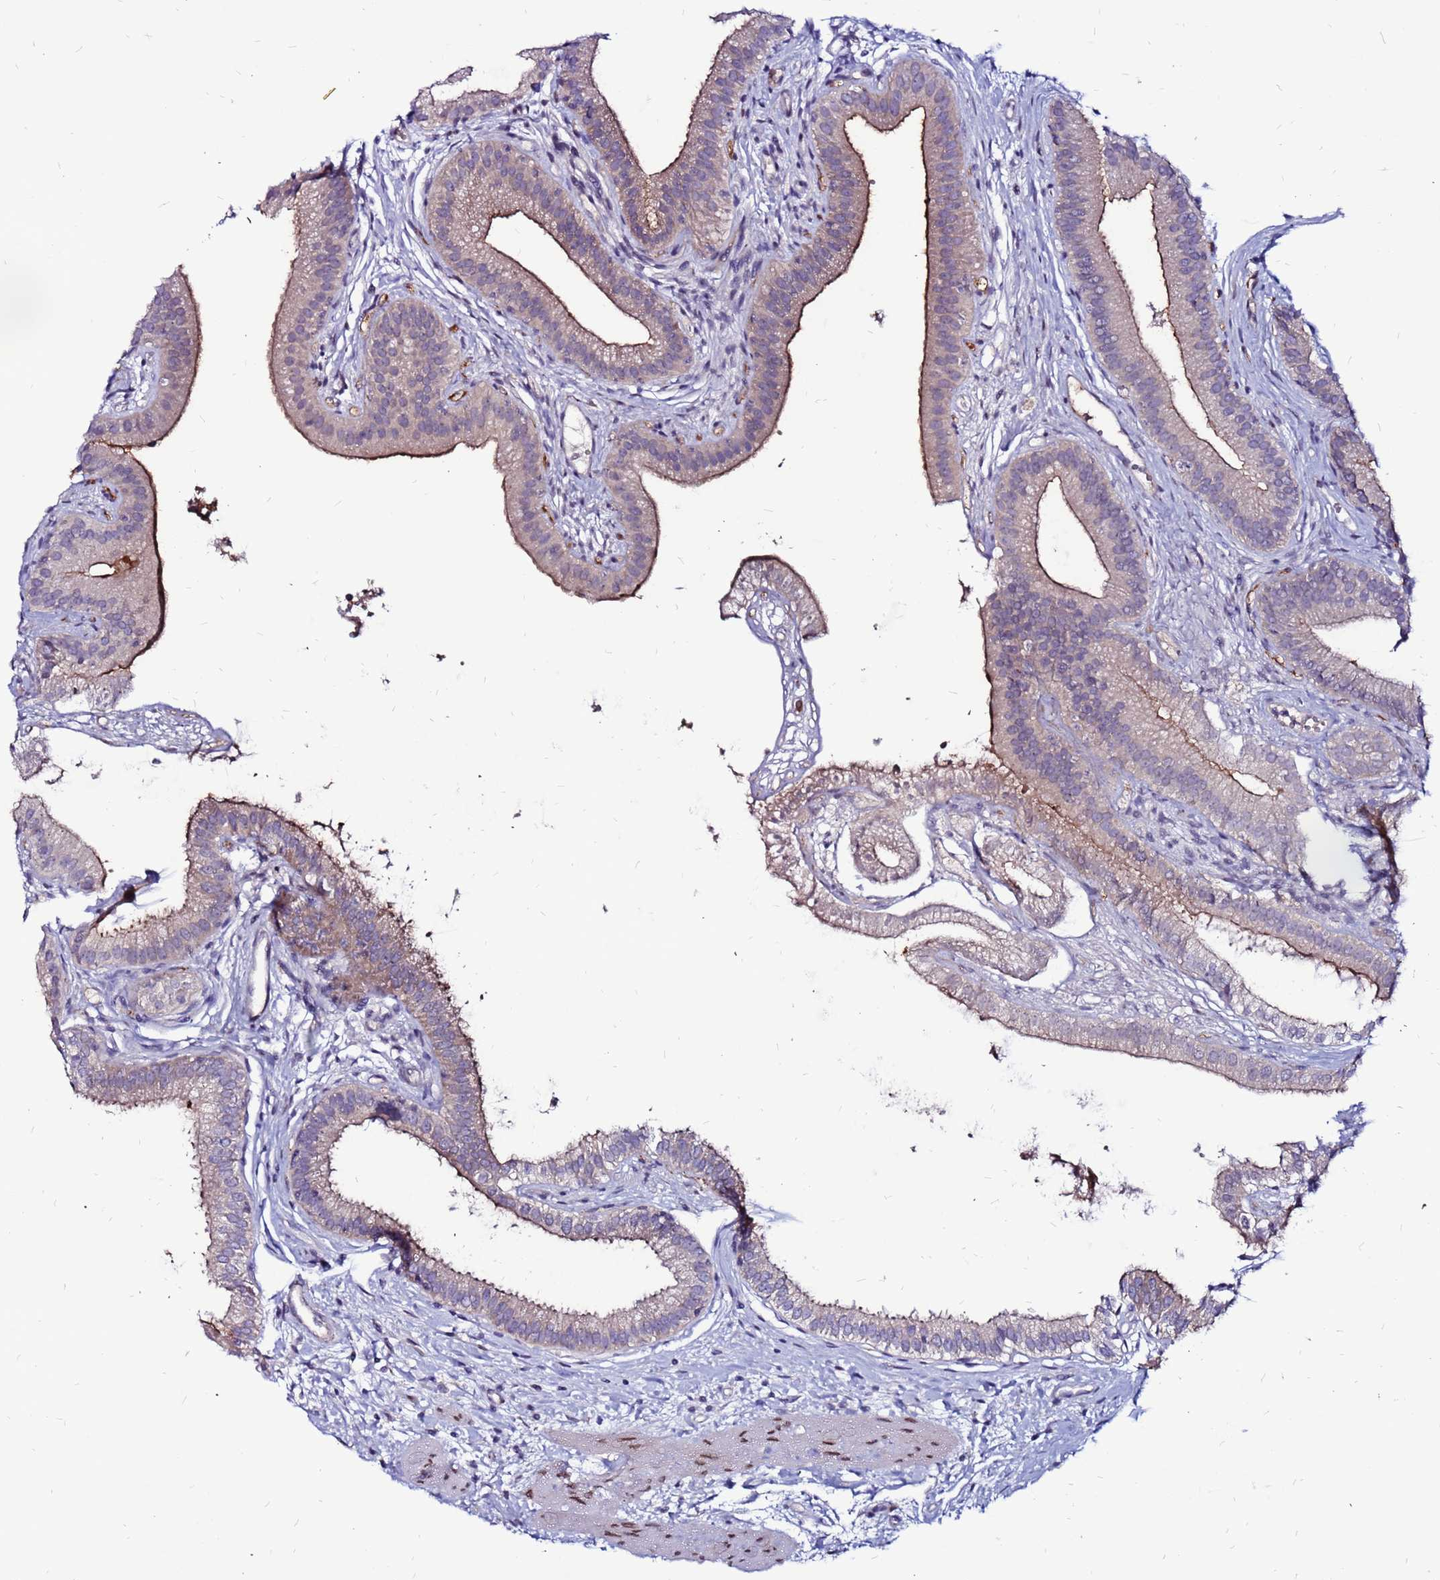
{"staining": {"intensity": "weak", "quantity": "25%-75%", "location": "cytoplasmic/membranous"}, "tissue": "gallbladder", "cell_type": "Glandular cells", "image_type": "normal", "snomed": [{"axis": "morphology", "description": "Normal tissue, NOS"}, {"axis": "topography", "description": "Gallbladder"}], "caption": "Benign gallbladder exhibits weak cytoplasmic/membranous expression in approximately 25%-75% of glandular cells, visualized by immunohistochemistry. (Brightfield microscopy of DAB IHC at high magnification).", "gene": "CCDC71", "patient": {"sex": "female", "age": 54}}